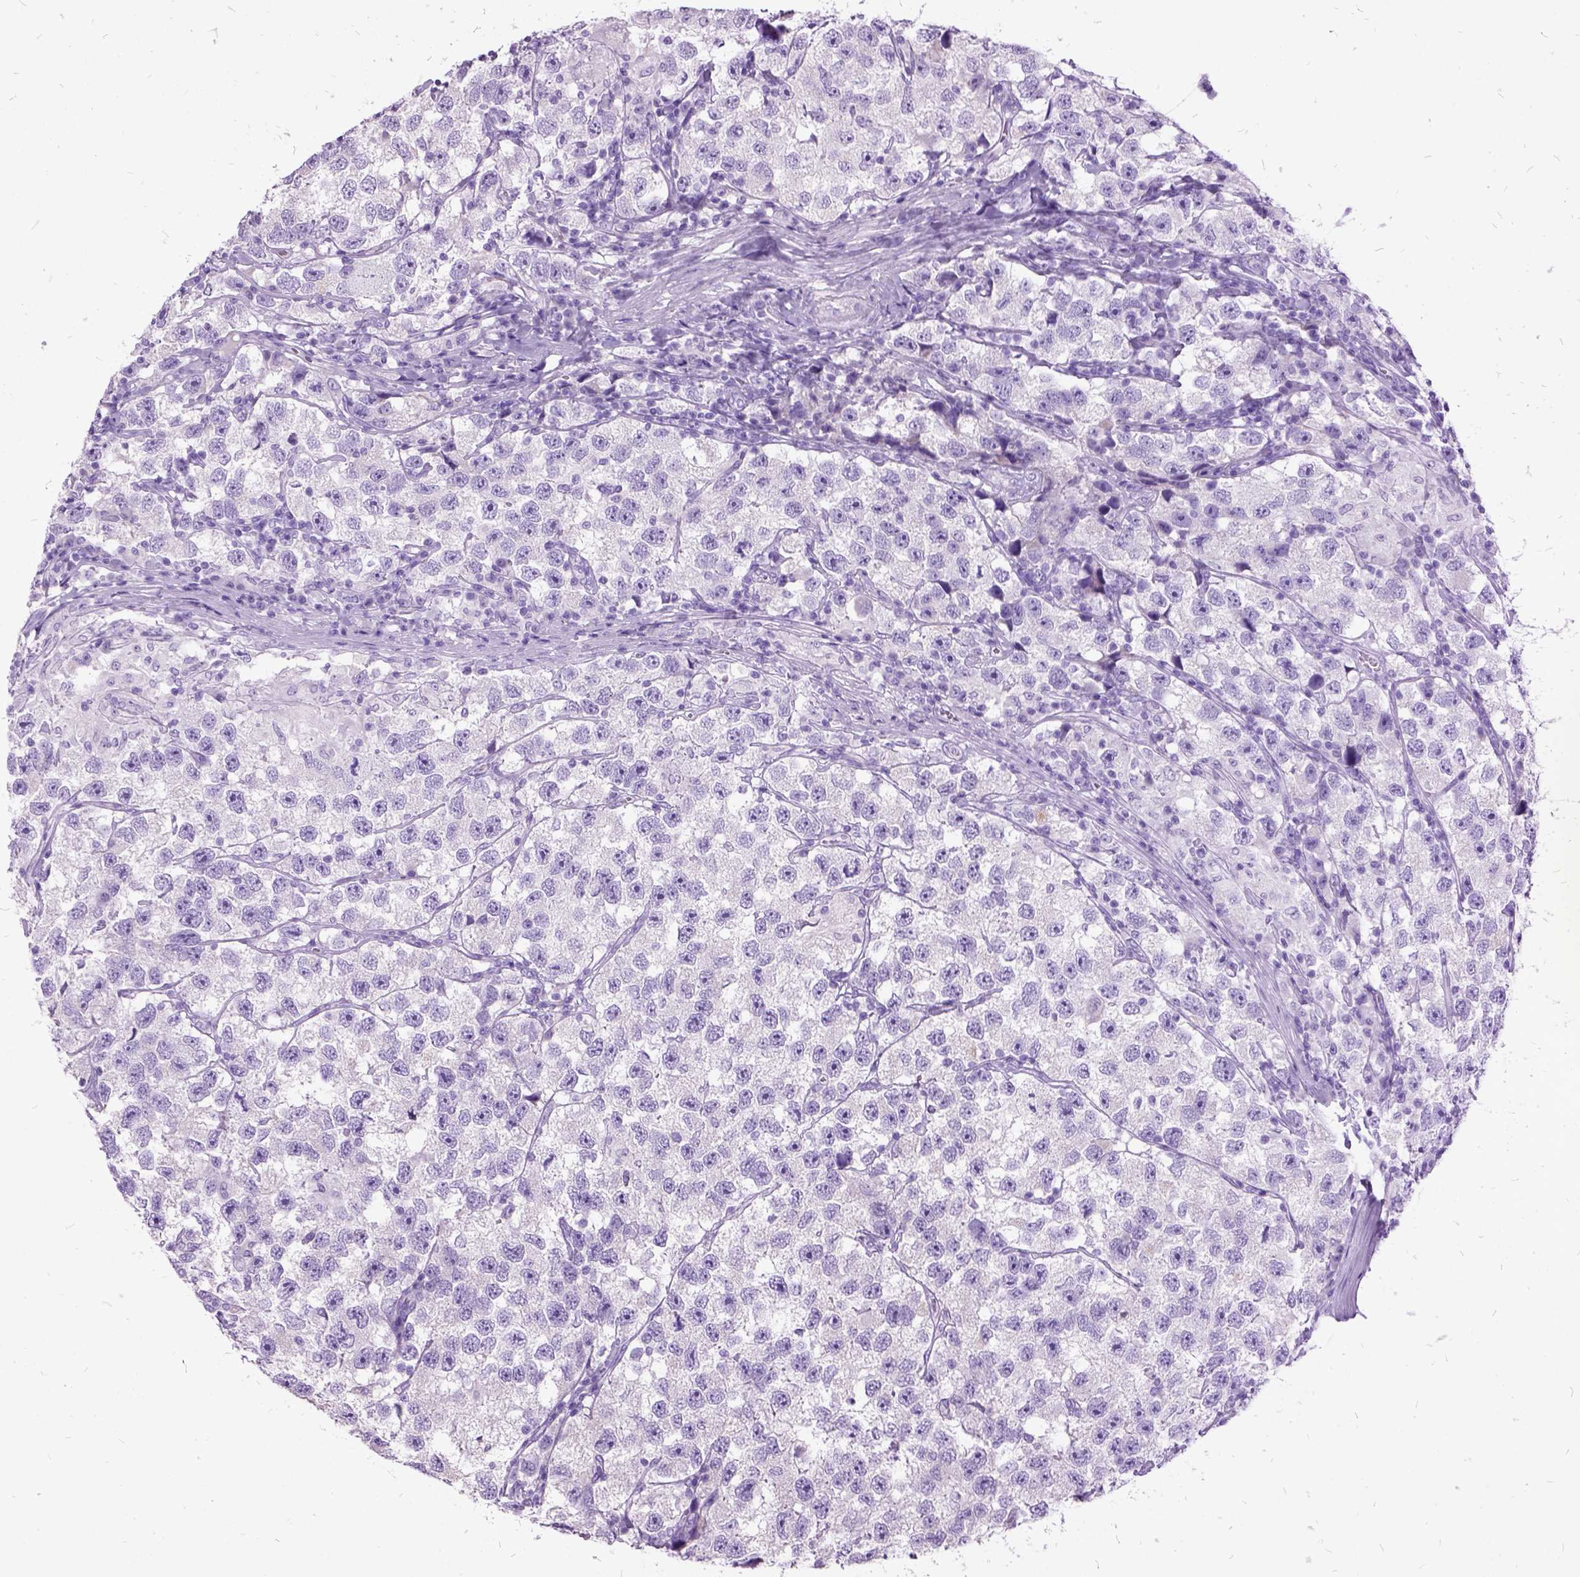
{"staining": {"intensity": "negative", "quantity": "none", "location": "none"}, "tissue": "testis cancer", "cell_type": "Tumor cells", "image_type": "cancer", "snomed": [{"axis": "morphology", "description": "Seminoma, NOS"}, {"axis": "topography", "description": "Testis"}], "caption": "Immunohistochemical staining of testis cancer (seminoma) demonstrates no significant expression in tumor cells. Nuclei are stained in blue.", "gene": "MME", "patient": {"sex": "male", "age": 26}}